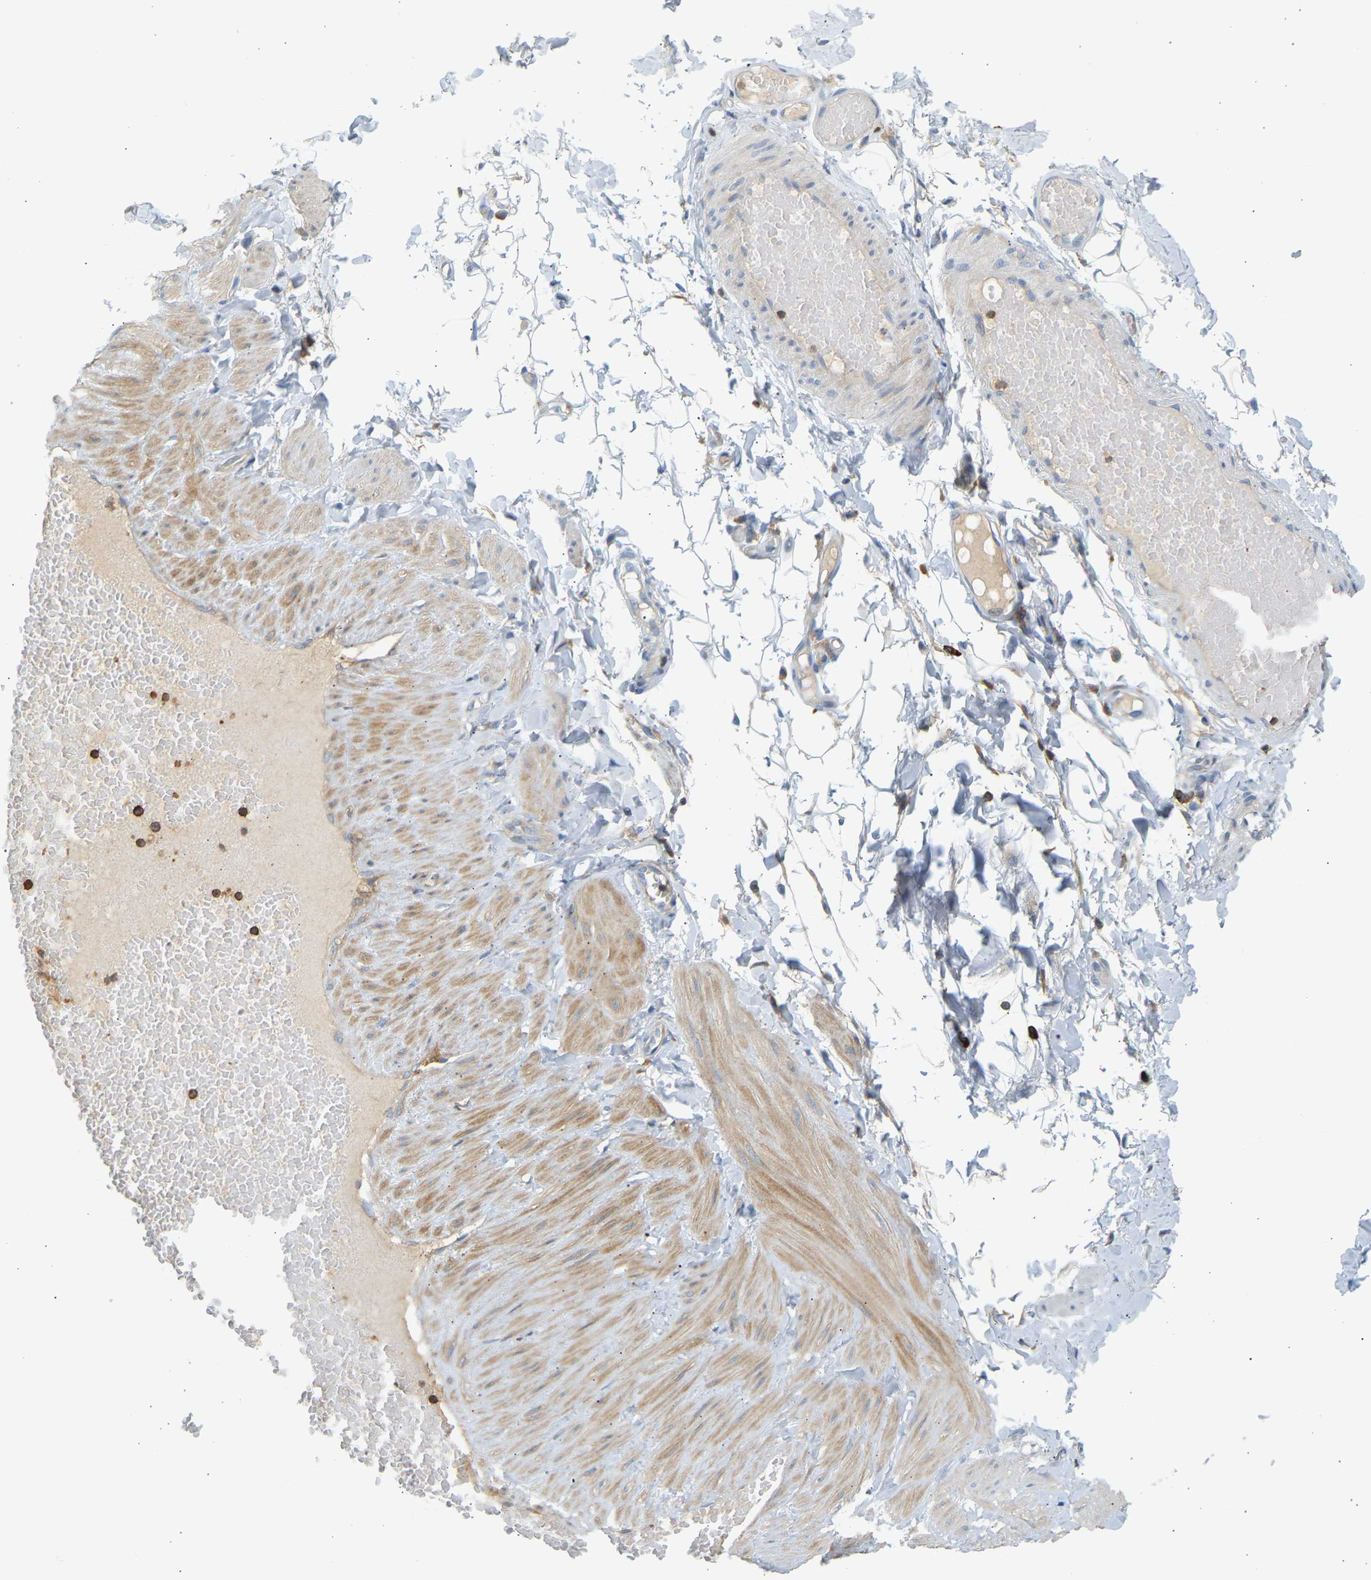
{"staining": {"intensity": "negative", "quantity": "none", "location": "none"}, "tissue": "adipose tissue", "cell_type": "Adipocytes", "image_type": "normal", "snomed": [{"axis": "morphology", "description": "Normal tissue, NOS"}, {"axis": "topography", "description": "Adipose tissue"}, {"axis": "topography", "description": "Vascular tissue"}, {"axis": "topography", "description": "Peripheral nerve tissue"}], "caption": "IHC micrograph of benign adipose tissue: human adipose tissue stained with DAB (3,3'-diaminobenzidine) shows no significant protein positivity in adipocytes. (DAB immunohistochemistry (IHC) visualized using brightfield microscopy, high magnification).", "gene": "FNBP1", "patient": {"sex": "male", "age": 25}}